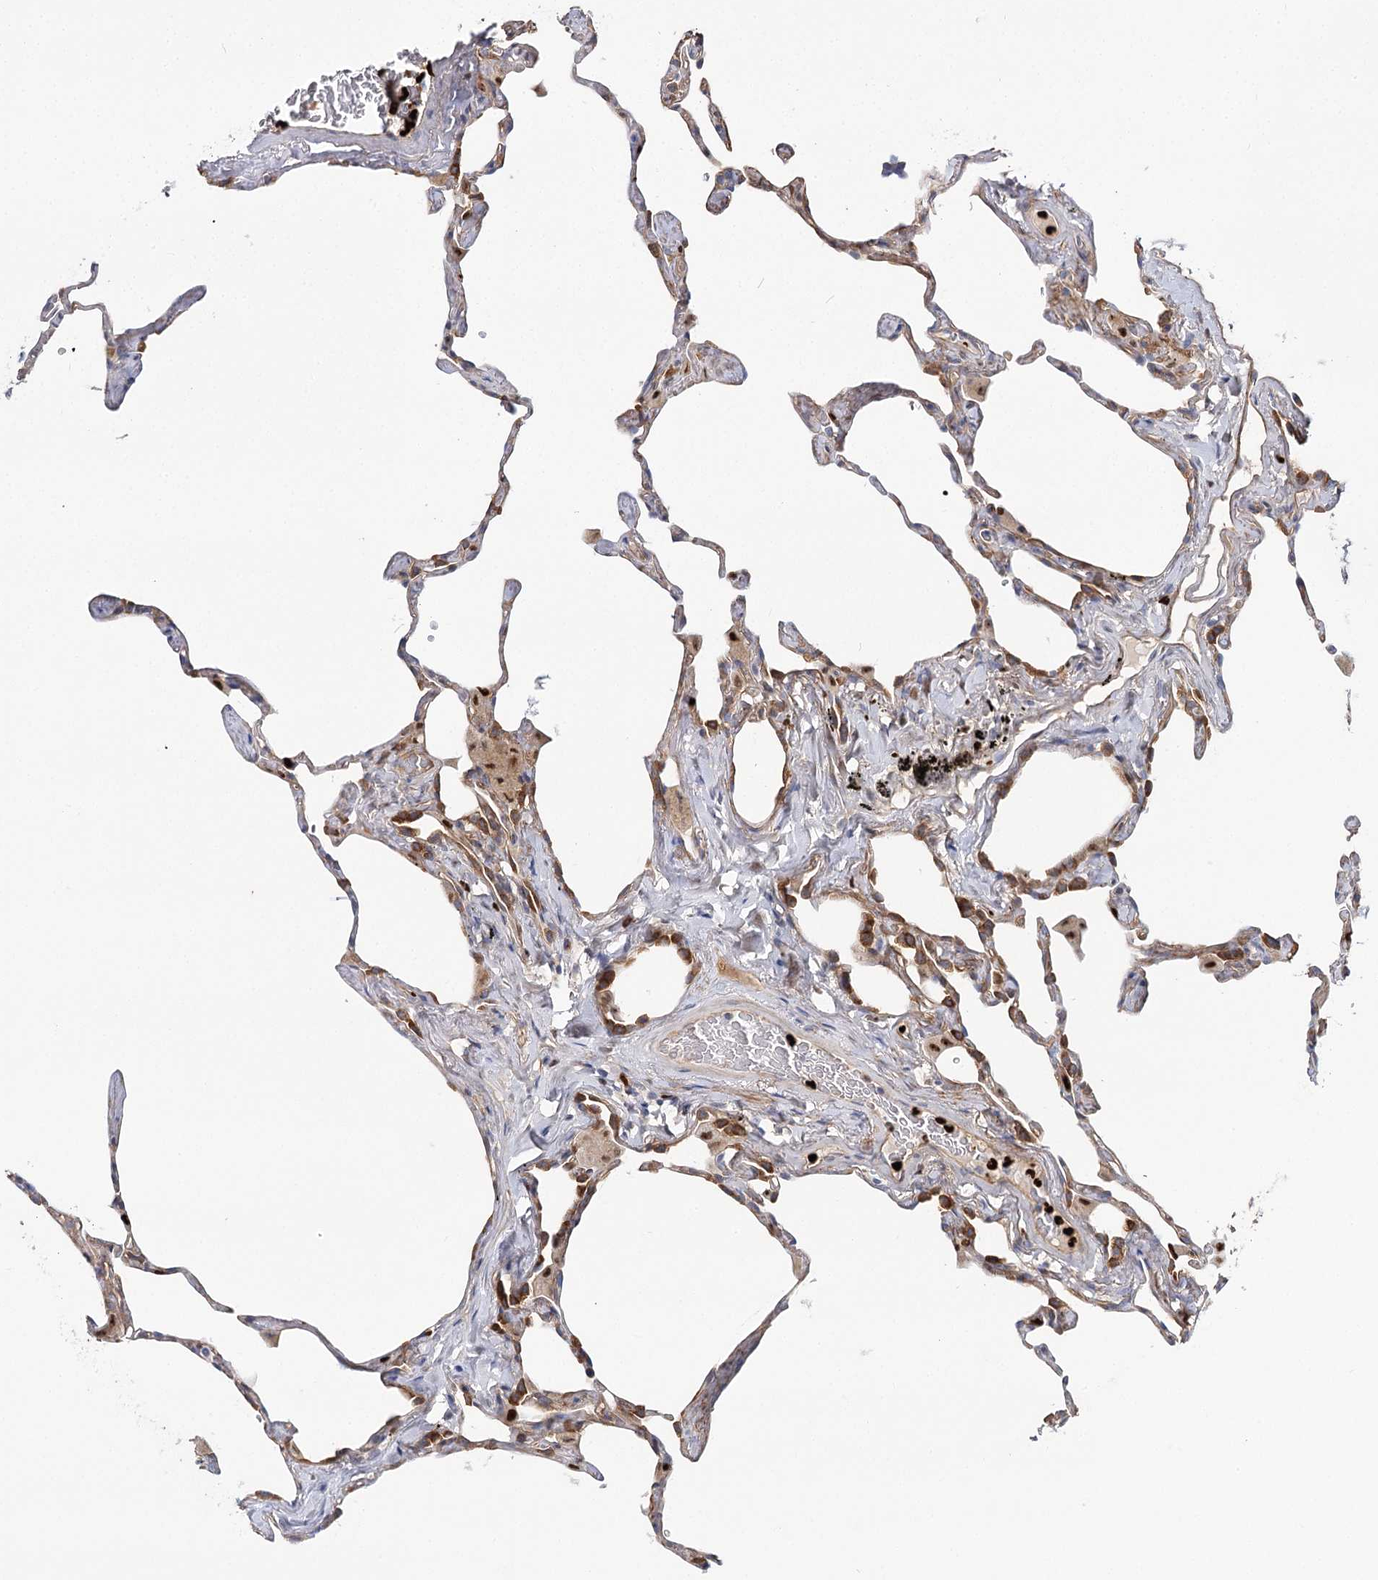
{"staining": {"intensity": "moderate", "quantity": "<25%", "location": "cytoplasmic/membranous"}, "tissue": "lung", "cell_type": "Alveolar cells", "image_type": "normal", "snomed": [{"axis": "morphology", "description": "Normal tissue, NOS"}, {"axis": "topography", "description": "Lung"}], "caption": "Immunohistochemical staining of unremarkable lung displays low levels of moderate cytoplasmic/membranous expression in approximately <25% of alveolar cells. (DAB (3,3'-diaminobenzidine) IHC, brown staining for protein, blue staining for nuclei).", "gene": "C11orf52", "patient": {"sex": "male", "age": 65}}